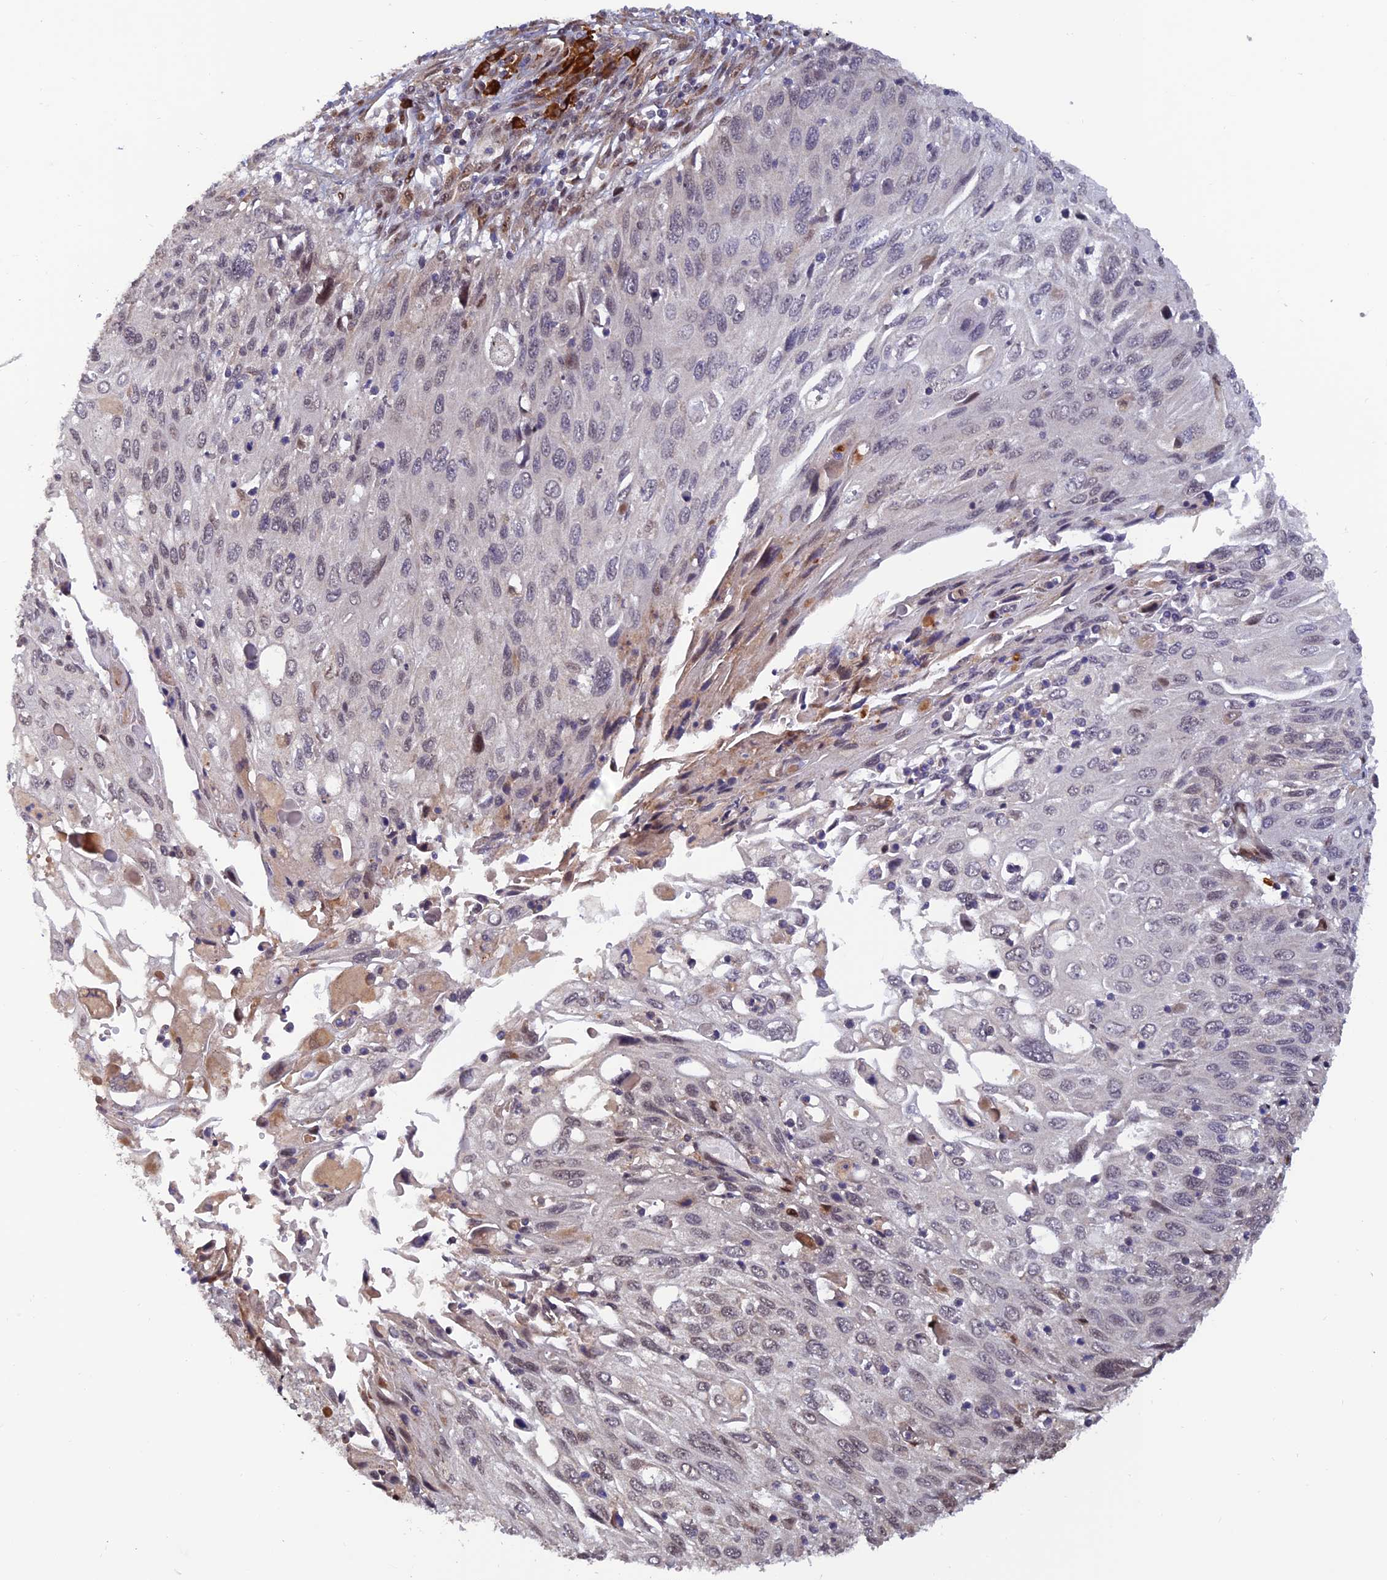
{"staining": {"intensity": "negative", "quantity": "none", "location": "none"}, "tissue": "cervical cancer", "cell_type": "Tumor cells", "image_type": "cancer", "snomed": [{"axis": "morphology", "description": "Squamous cell carcinoma, NOS"}, {"axis": "topography", "description": "Cervix"}], "caption": "A high-resolution micrograph shows IHC staining of cervical squamous cell carcinoma, which reveals no significant positivity in tumor cells.", "gene": "ZNF565", "patient": {"sex": "female", "age": 70}}